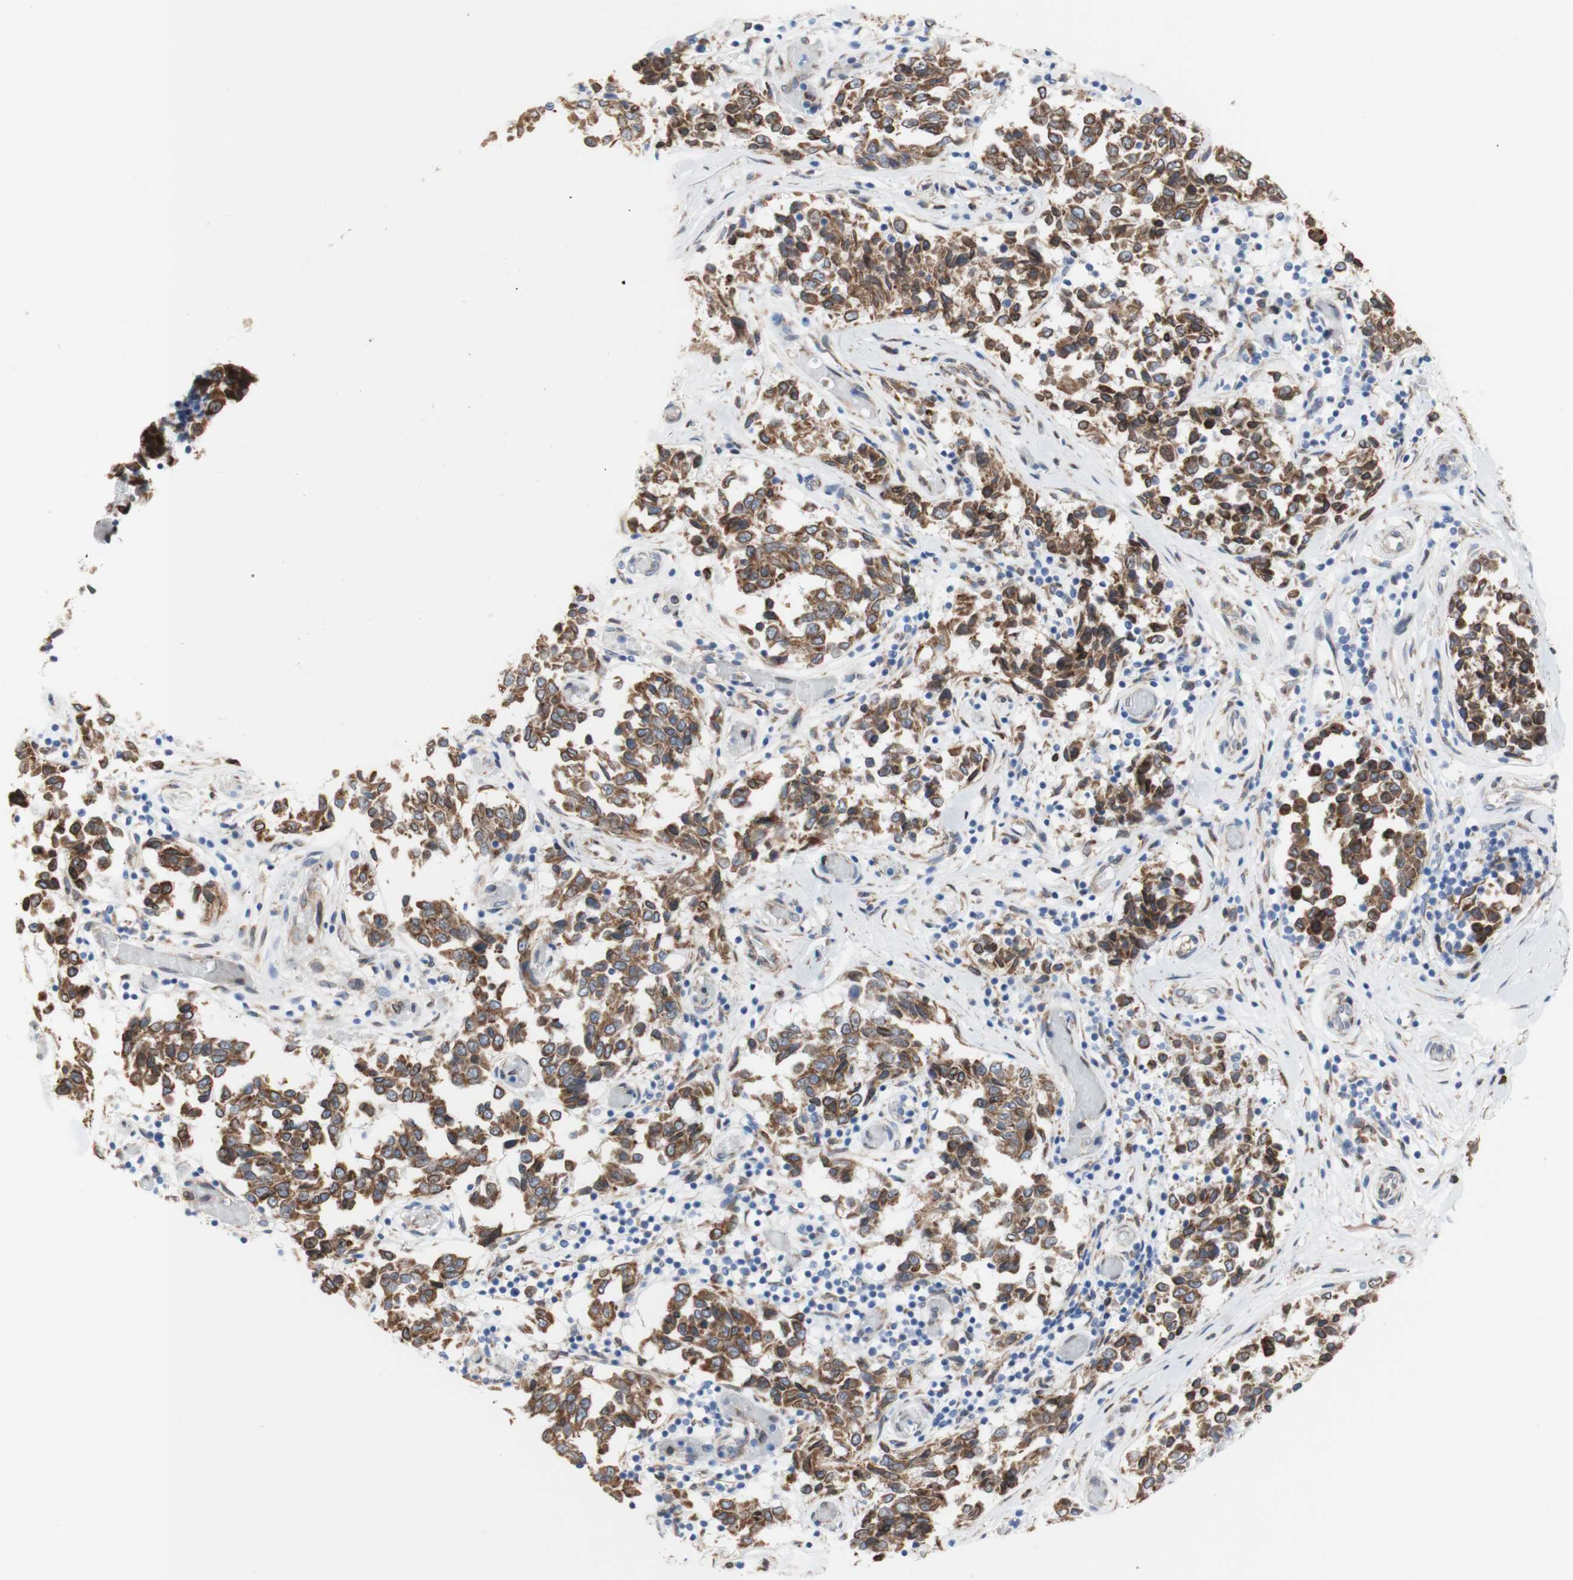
{"staining": {"intensity": "moderate", "quantity": ">75%", "location": "cytoplasmic/membranous"}, "tissue": "melanoma", "cell_type": "Tumor cells", "image_type": "cancer", "snomed": [{"axis": "morphology", "description": "Malignant melanoma, NOS"}, {"axis": "topography", "description": "Skin"}], "caption": "Protein expression analysis of human malignant melanoma reveals moderate cytoplasmic/membranous positivity in approximately >75% of tumor cells.", "gene": "ERLIN1", "patient": {"sex": "female", "age": 64}}